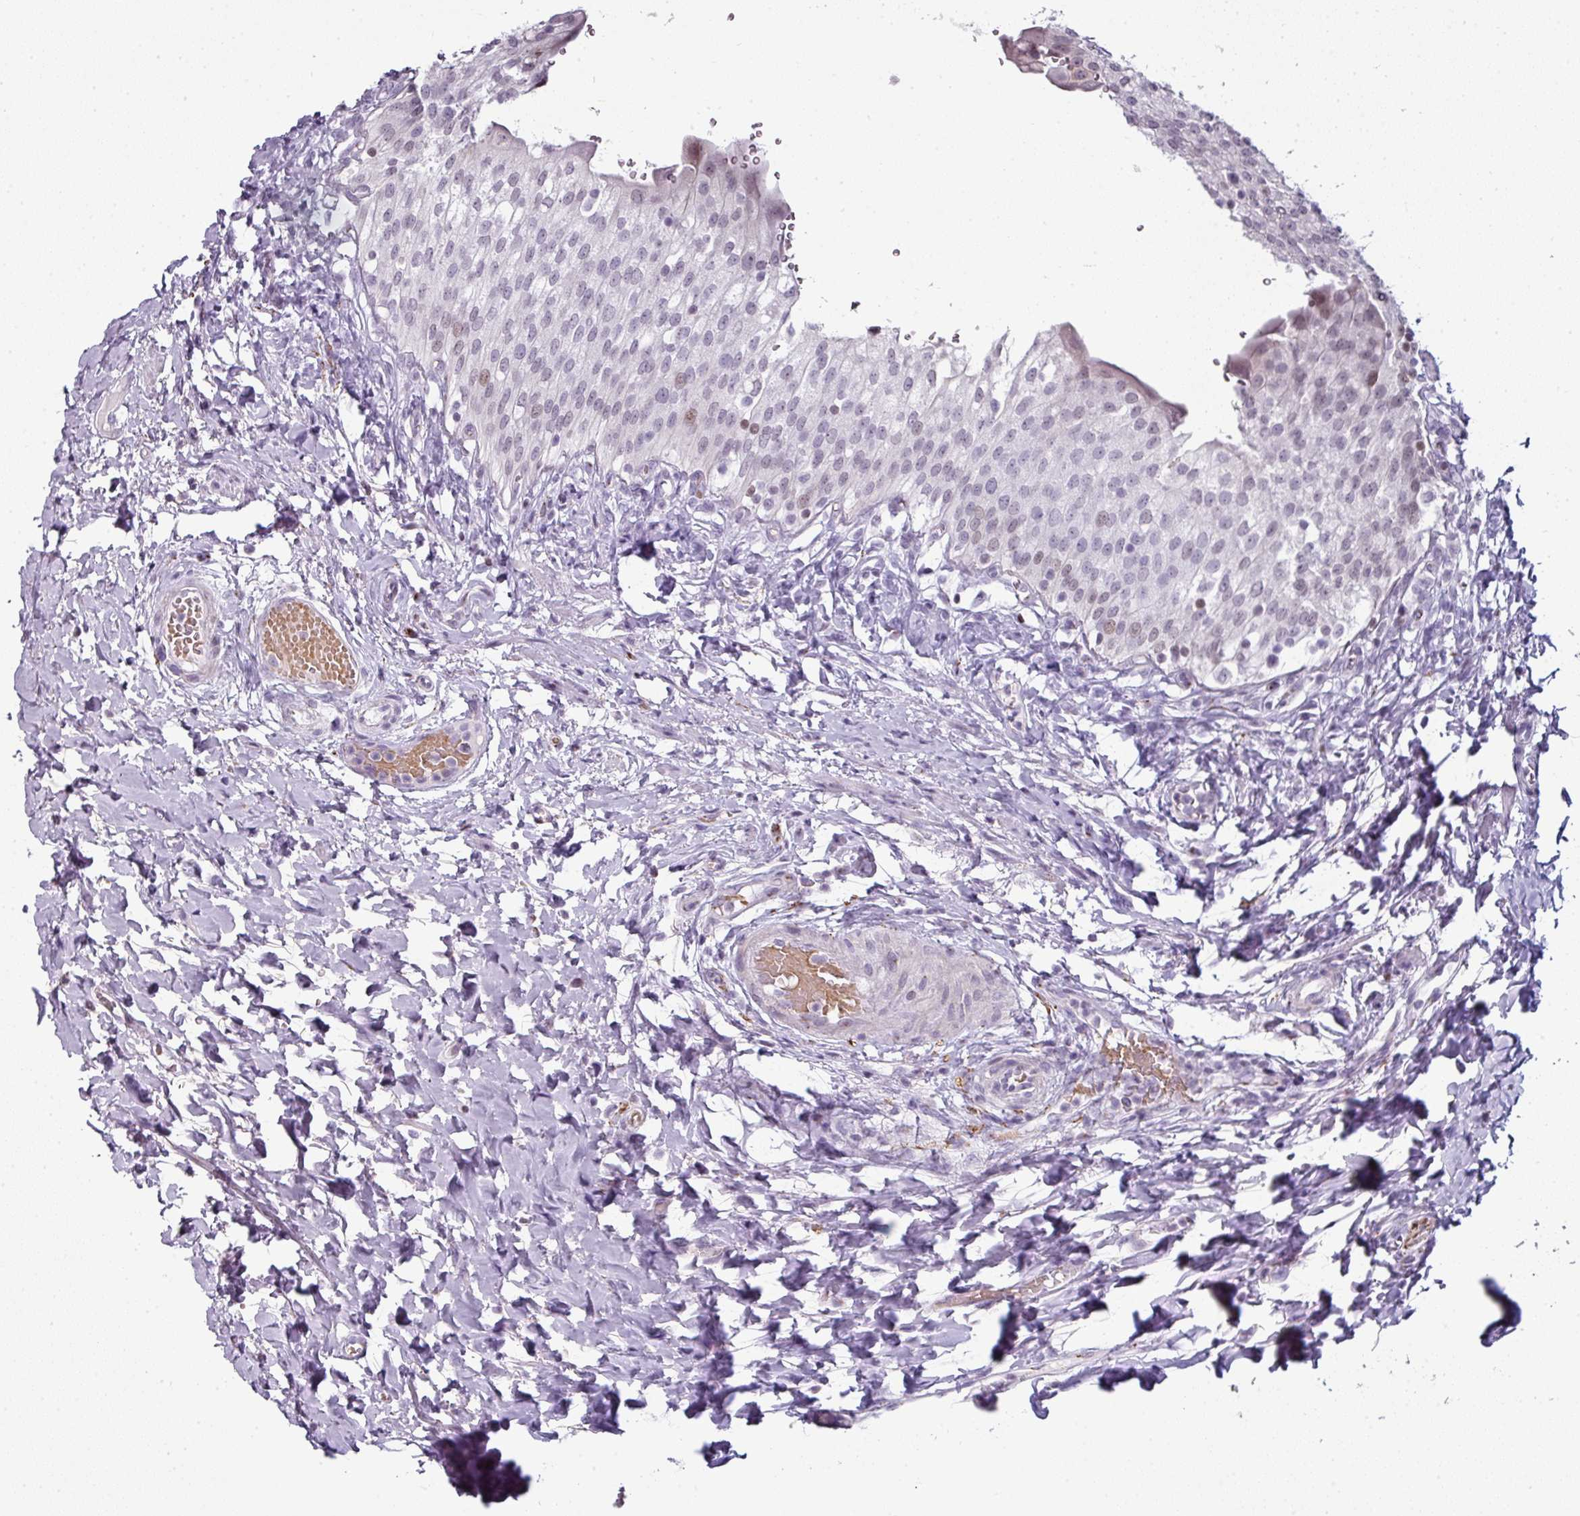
{"staining": {"intensity": "weak", "quantity": "<25%", "location": "nuclear"}, "tissue": "urinary bladder", "cell_type": "Urothelial cells", "image_type": "normal", "snomed": [{"axis": "morphology", "description": "Normal tissue, NOS"}, {"axis": "morphology", "description": "Inflammation, NOS"}, {"axis": "topography", "description": "Urinary bladder"}], "caption": "This is an immunohistochemistry (IHC) photomicrograph of benign urinary bladder. There is no positivity in urothelial cells.", "gene": "SYT8", "patient": {"sex": "male", "age": 64}}